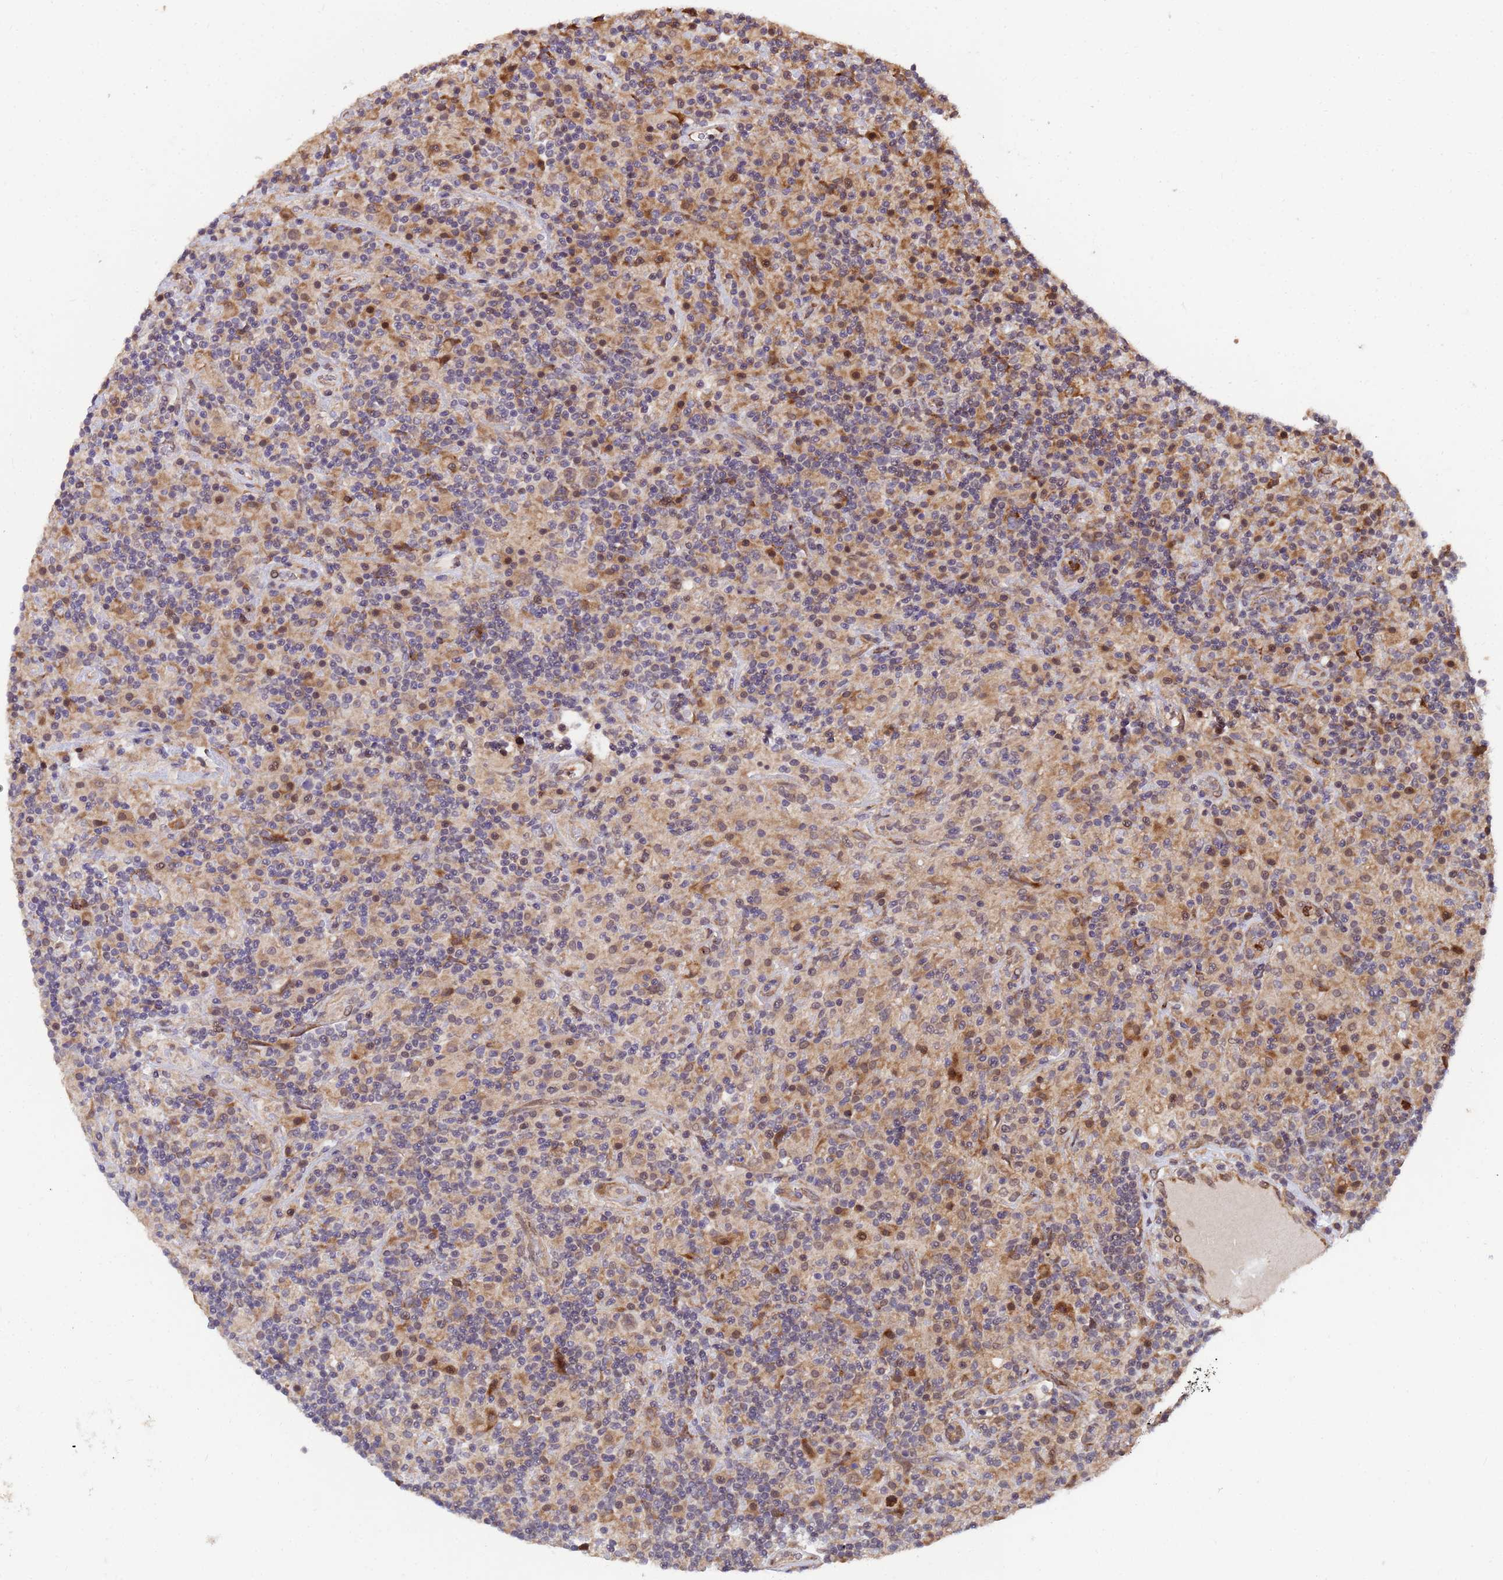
{"staining": {"intensity": "moderate", "quantity": "<25%", "location": "nuclear"}, "tissue": "lymphoma", "cell_type": "Tumor cells", "image_type": "cancer", "snomed": [{"axis": "morphology", "description": "Hodgkin's disease, NOS"}, {"axis": "topography", "description": "Lymph node"}], "caption": "Hodgkin's disease tissue reveals moderate nuclear staining in approximately <25% of tumor cells, visualized by immunohistochemistry. Ihc stains the protein of interest in brown and the nuclei are stained blue.", "gene": "ZNF619", "patient": {"sex": "male", "age": 70}}